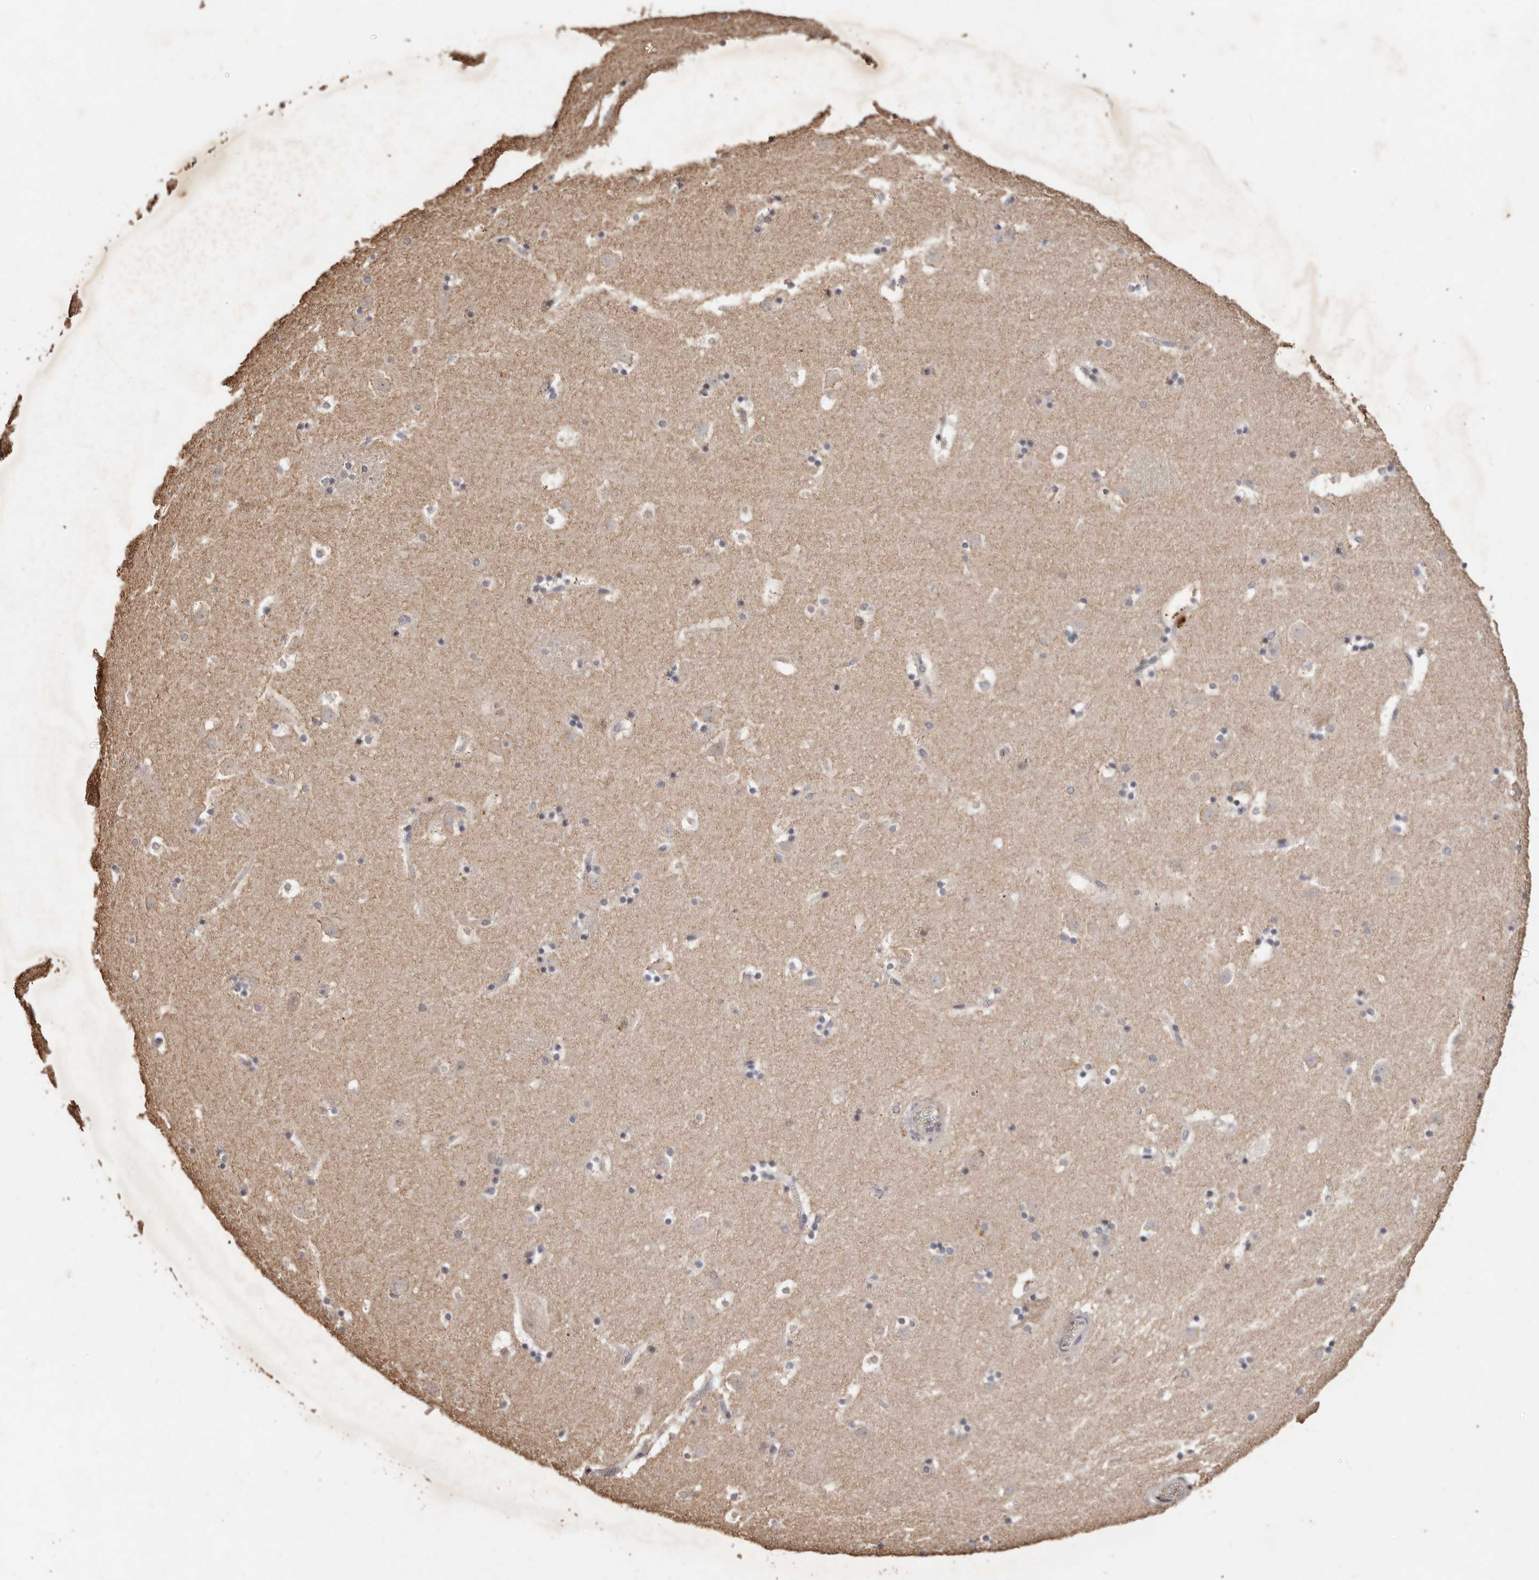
{"staining": {"intensity": "weak", "quantity": "<25%", "location": "cytoplasmic/membranous"}, "tissue": "caudate", "cell_type": "Glial cells", "image_type": "normal", "snomed": [{"axis": "morphology", "description": "Normal tissue, NOS"}, {"axis": "topography", "description": "Lateral ventricle wall"}], "caption": "IHC of normal human caudate shows no staining in glial cells. (DAB (3,3'-diaminobenzidine) IHC, high magnification).", "gene": "GRAMD2A", "patient": {"sex": "male", "age": 45}}